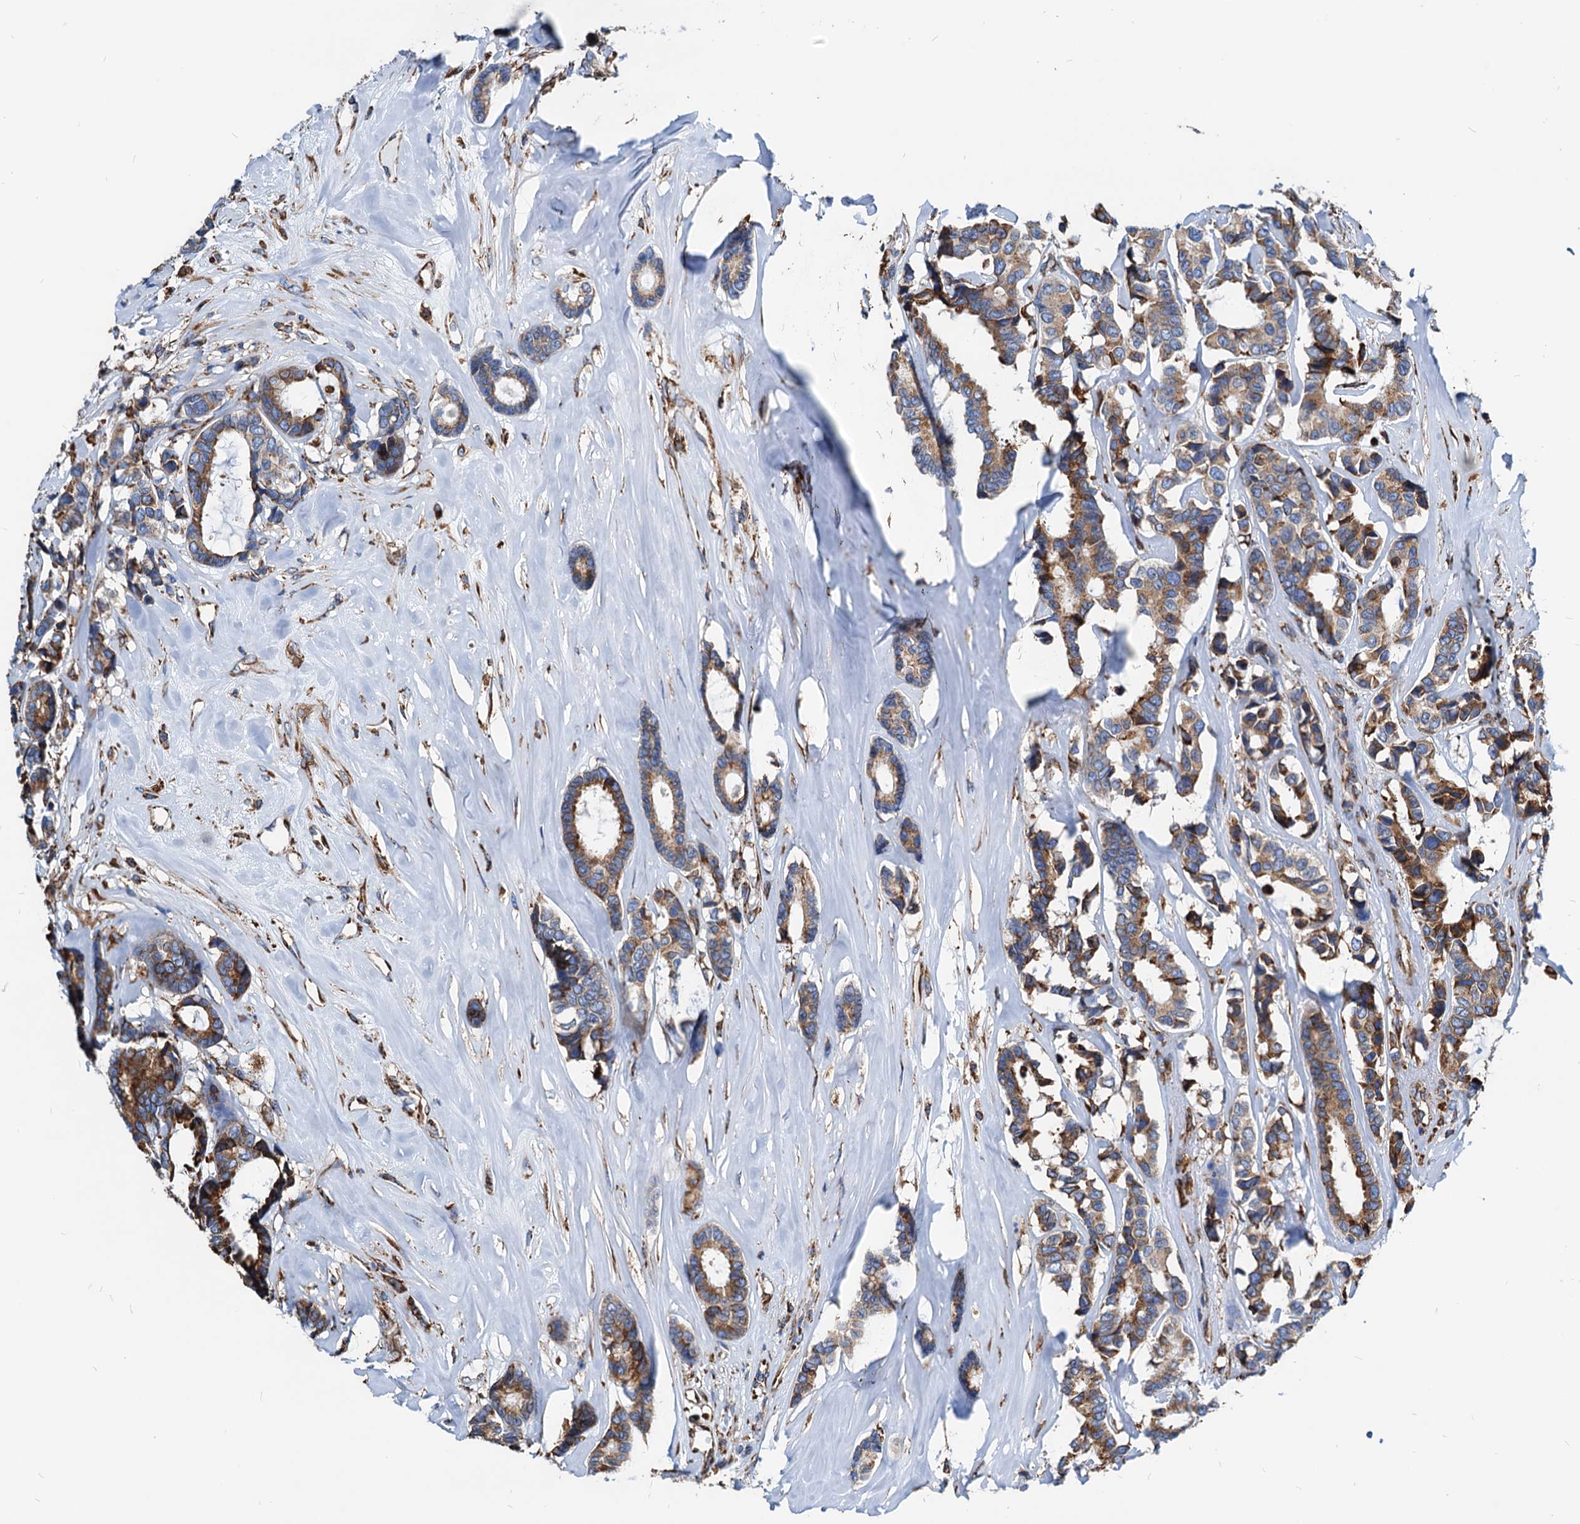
{"staining": {"intensity": "moderate", "quantity": ">75%", "location": "cytoplasmic/membranous"}, "tissue": "breast cancer", "cell_type": "Tumor cells", "image_type": "cancer", "snomed": [{"axis": "morphology", "description": "Duct carcinoma"}, {"axis": "topography", "description": "Breast"}], "caption": "A high-resolution photomicrograph shows immunohistochemistry staining of breast intraductal carcinoma, which demonstrates moderate cytoplasmic/membranous expression in approximately >75% of tumor cells. The protein is shown in brown color, while the nuclei are stained blue.", "gene": "HSPA5", "patient": {"sex": "female", "age": 87}}